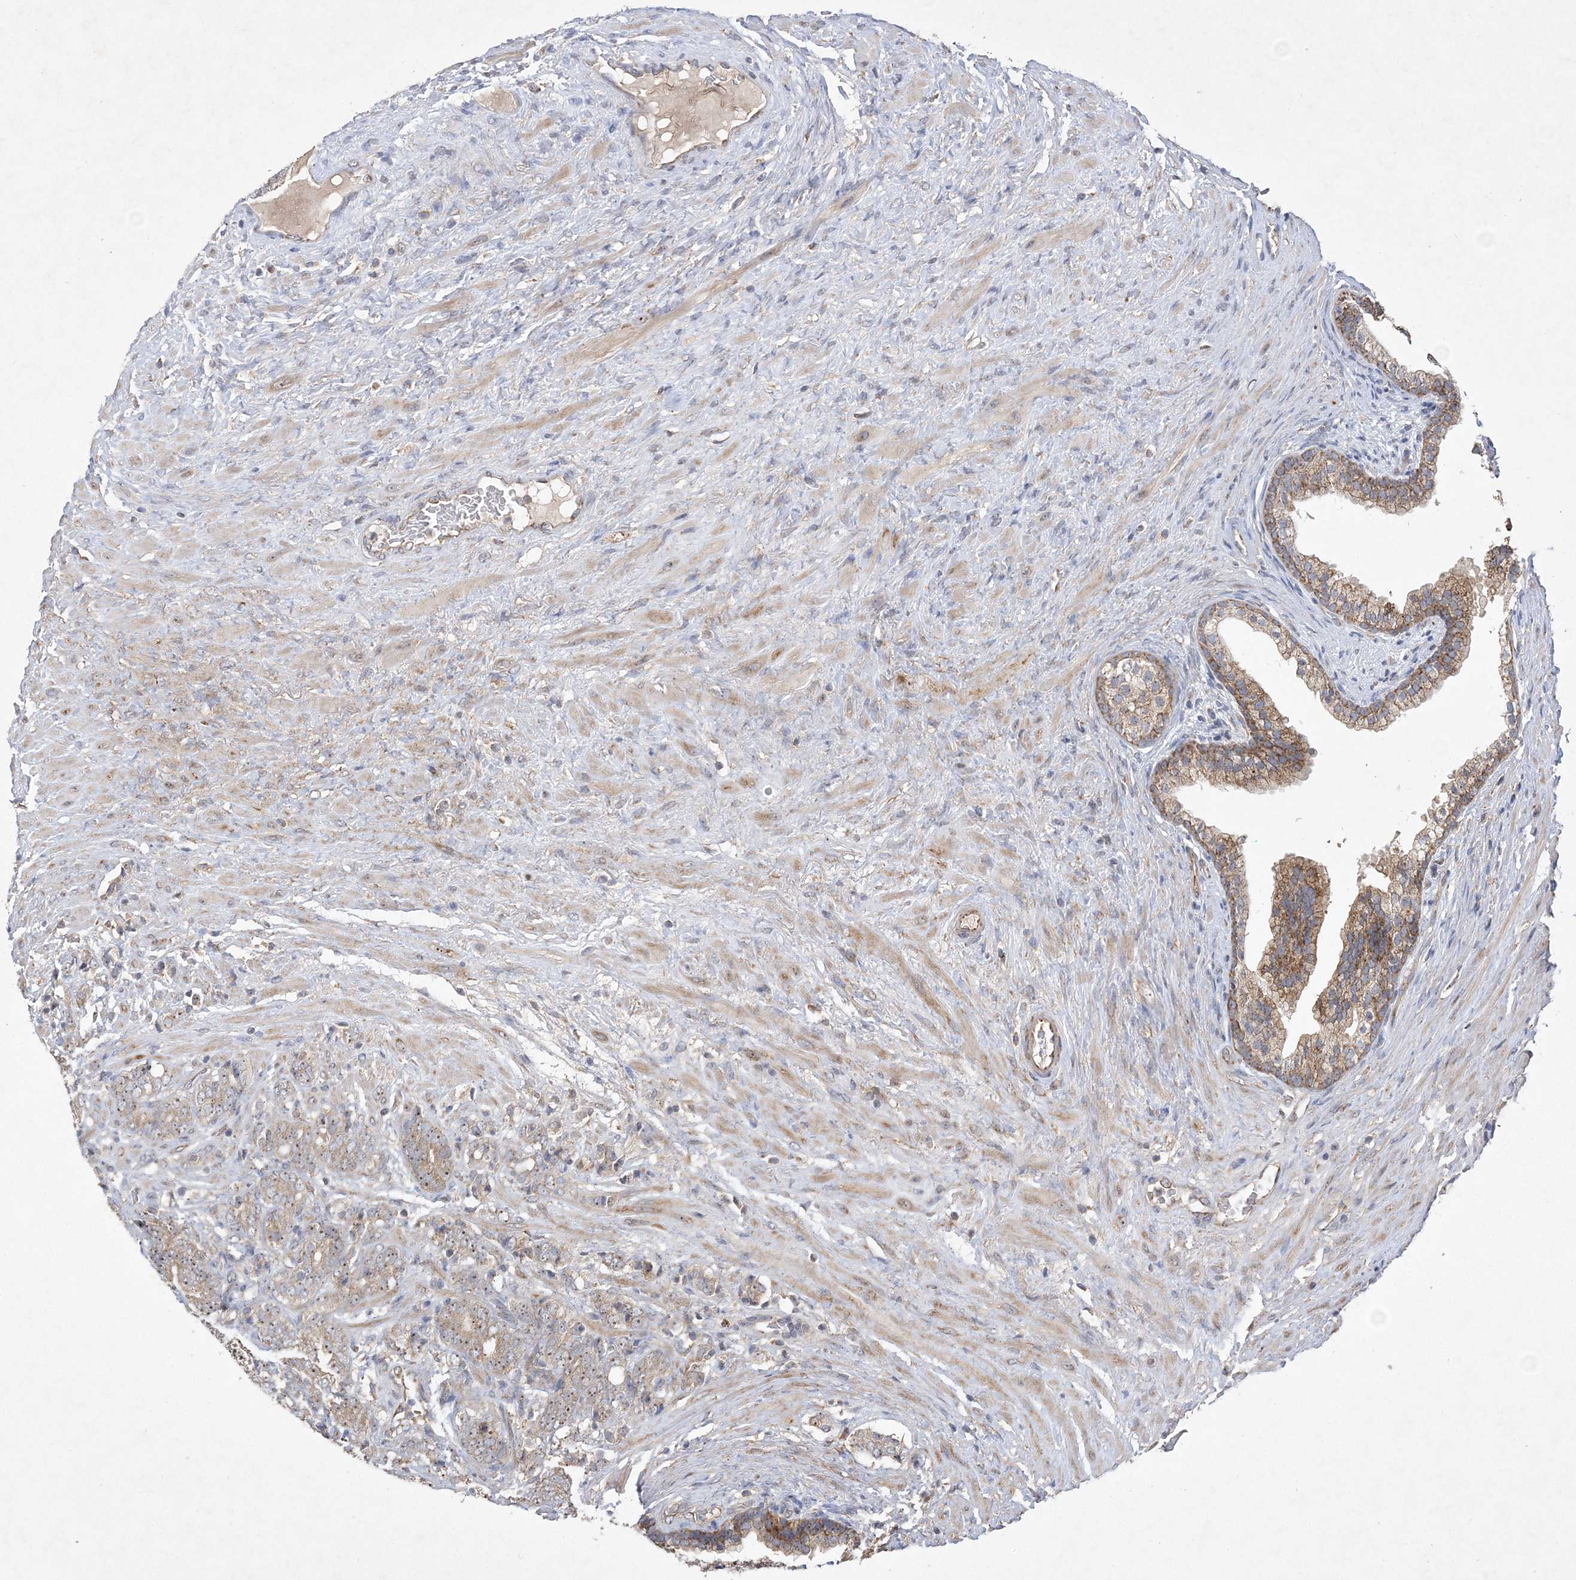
{"staining": {"intensity": "weak", "quantity": ">75%", "location": "cytoplasmic/membranous,nuclear"}, "tissue": "prostate cancer", "cell_type": "Tumor cells", "image_type": "cancer", "snomed": [{"axis": "morphology", "description": "Adenocarcinoma, High grade"}, {"axis": "topography", "description": "Prostate"}], "caption": "Protein staining of prostate high-grade adenocarcinoma tissue demonstrates weak cytoplasmic/membranous and nuclear positivity in about >75% of tumor cells.", "gene": "FEZ2", "patient": {"sex": "male", "age": 57}}